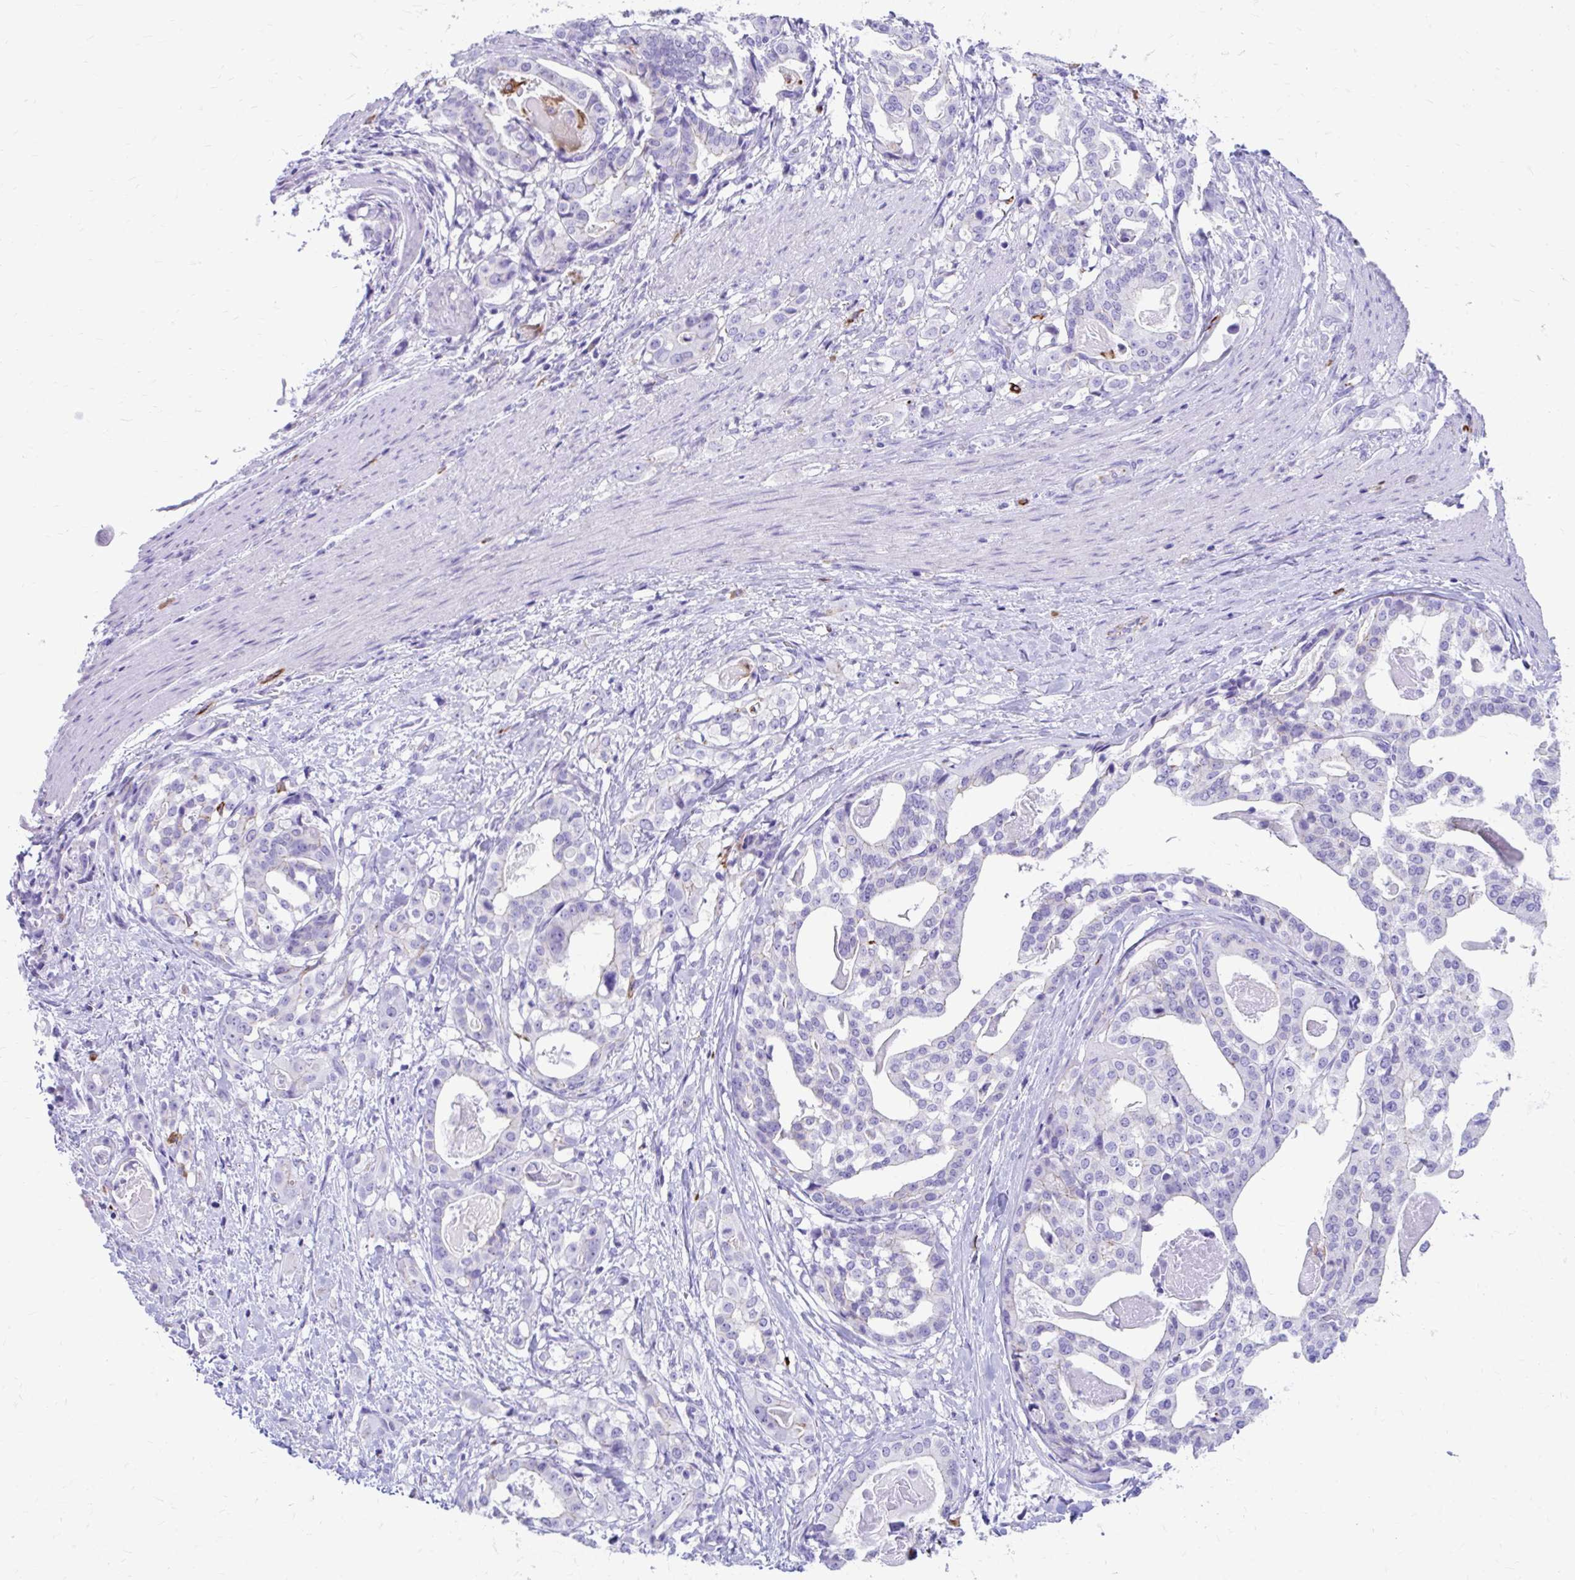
{"staining": {"intensity": "negative", "quantity": "none", "location": "none"}, "tissue": "stomach cancer", "cell_type": "Tumor cells", "image_type": "cancer", "snomed": [{"axis": "morphology", "description": "Adenocarcinoma, NOS"}, {"axis": "topography", "description": "Stomach"}], "caption": "Protein analysis of adenocarcinoma (stomach) displays no significant positivity in tumor cells. (Stains: DAB immunohistochemistry with hematoxylin counter stain, Microscopy: brightfield microscopy at high magnification).", "gene": "ZNF699", "patient": {"sex": "male", "age": 48}}